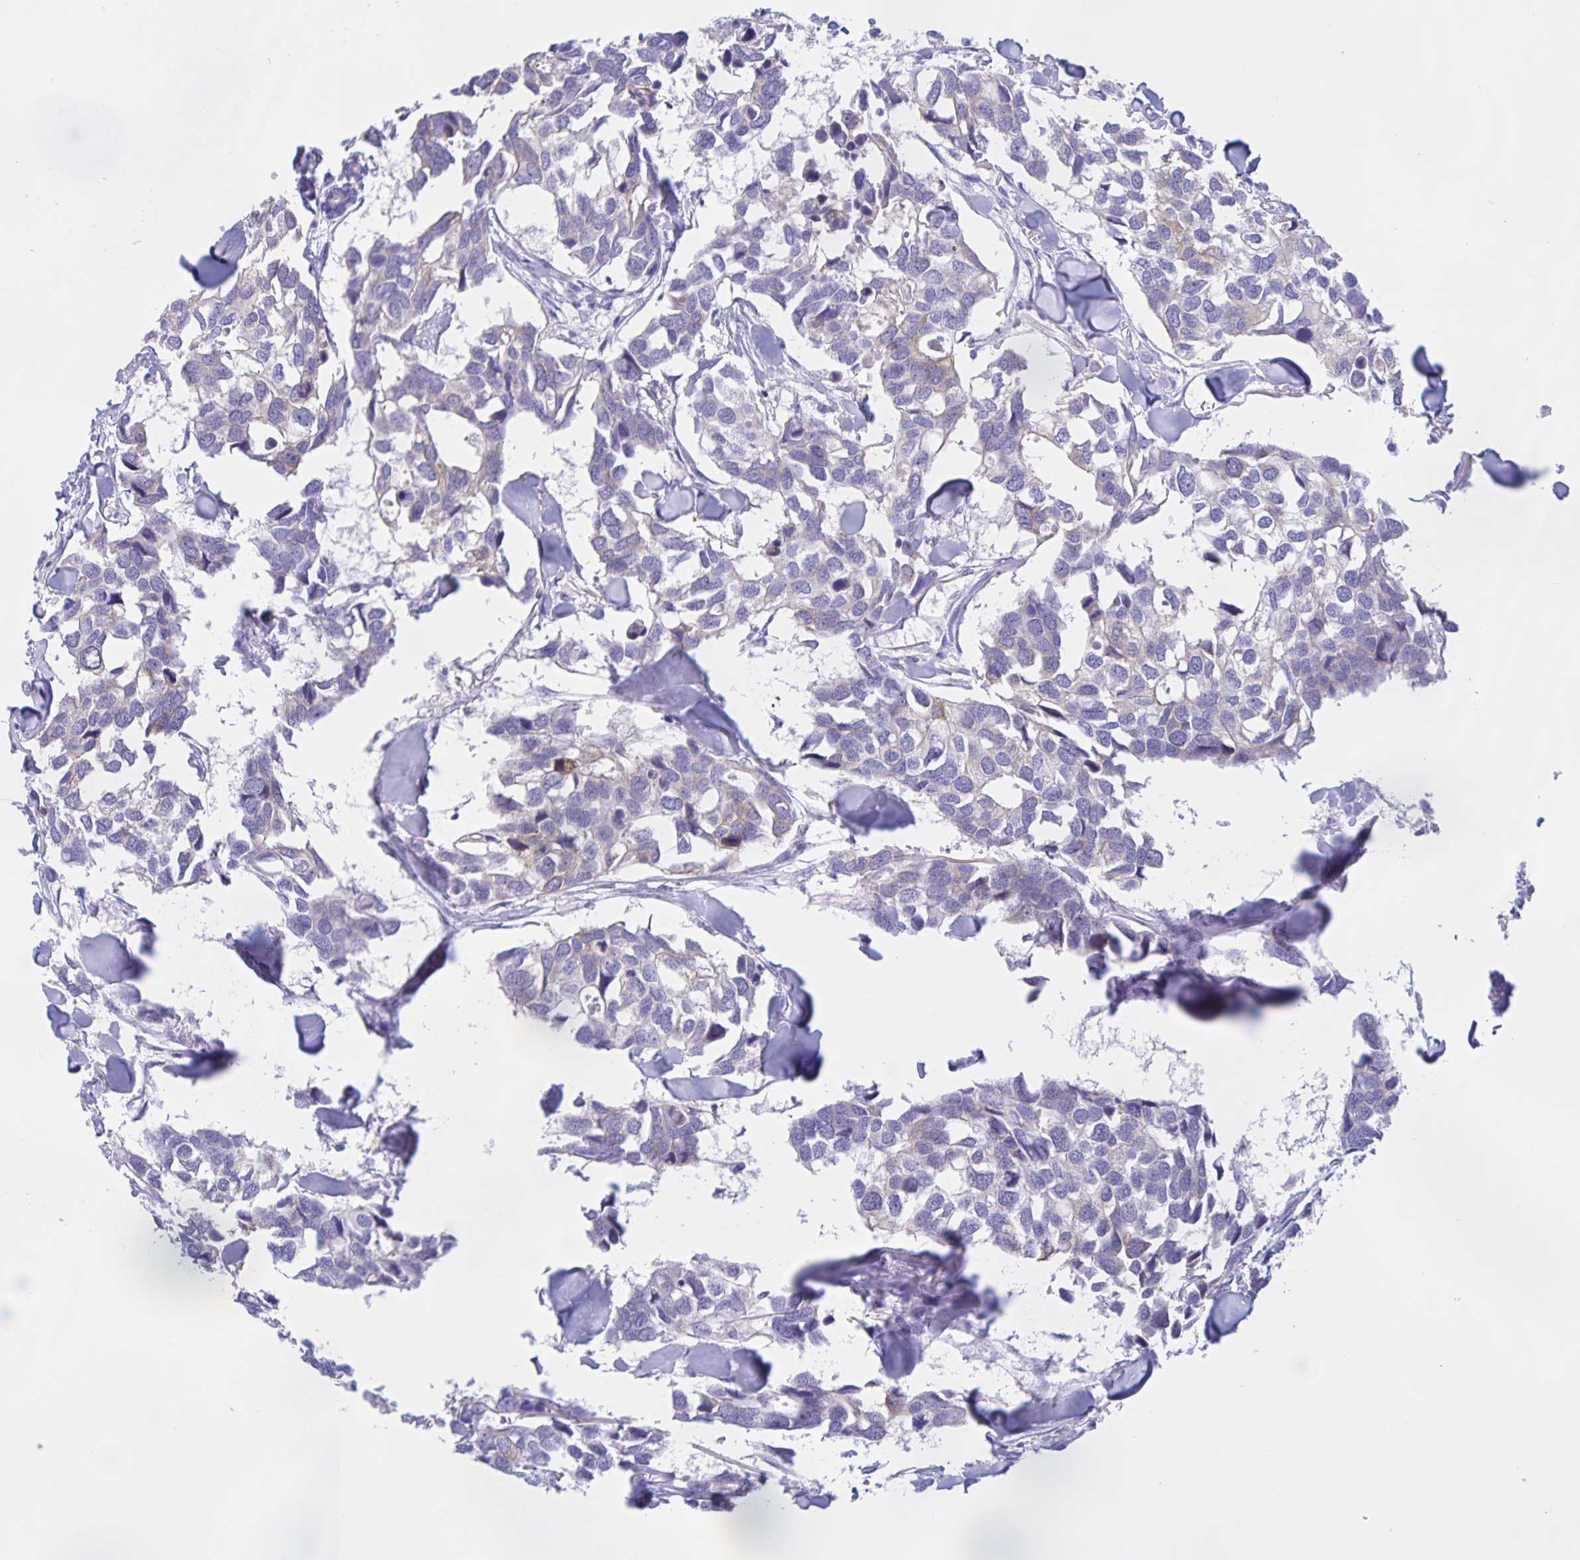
{"staining": {"intensity": "negative", "quantity": "none", "location": "none"}, "tissue": "breast cancer", "cell_type": "Tumor cells", "image_type": "cancer", "snomed": [{"axis": "morphology", "description": "Duct carcinoma"}, {"axis": "topography", "description": "Breast"}], "caption": "A photomicrograph of human breast cancer (infiltrating ductal carcinoma) is negative for staining in tumor cells. (DAB immunohistochemistry (IHC) visualized using brightfield microscopy, high magnification).", "gene": "TGIF2LX", "patient": {"sex": "female", "age": 83}}